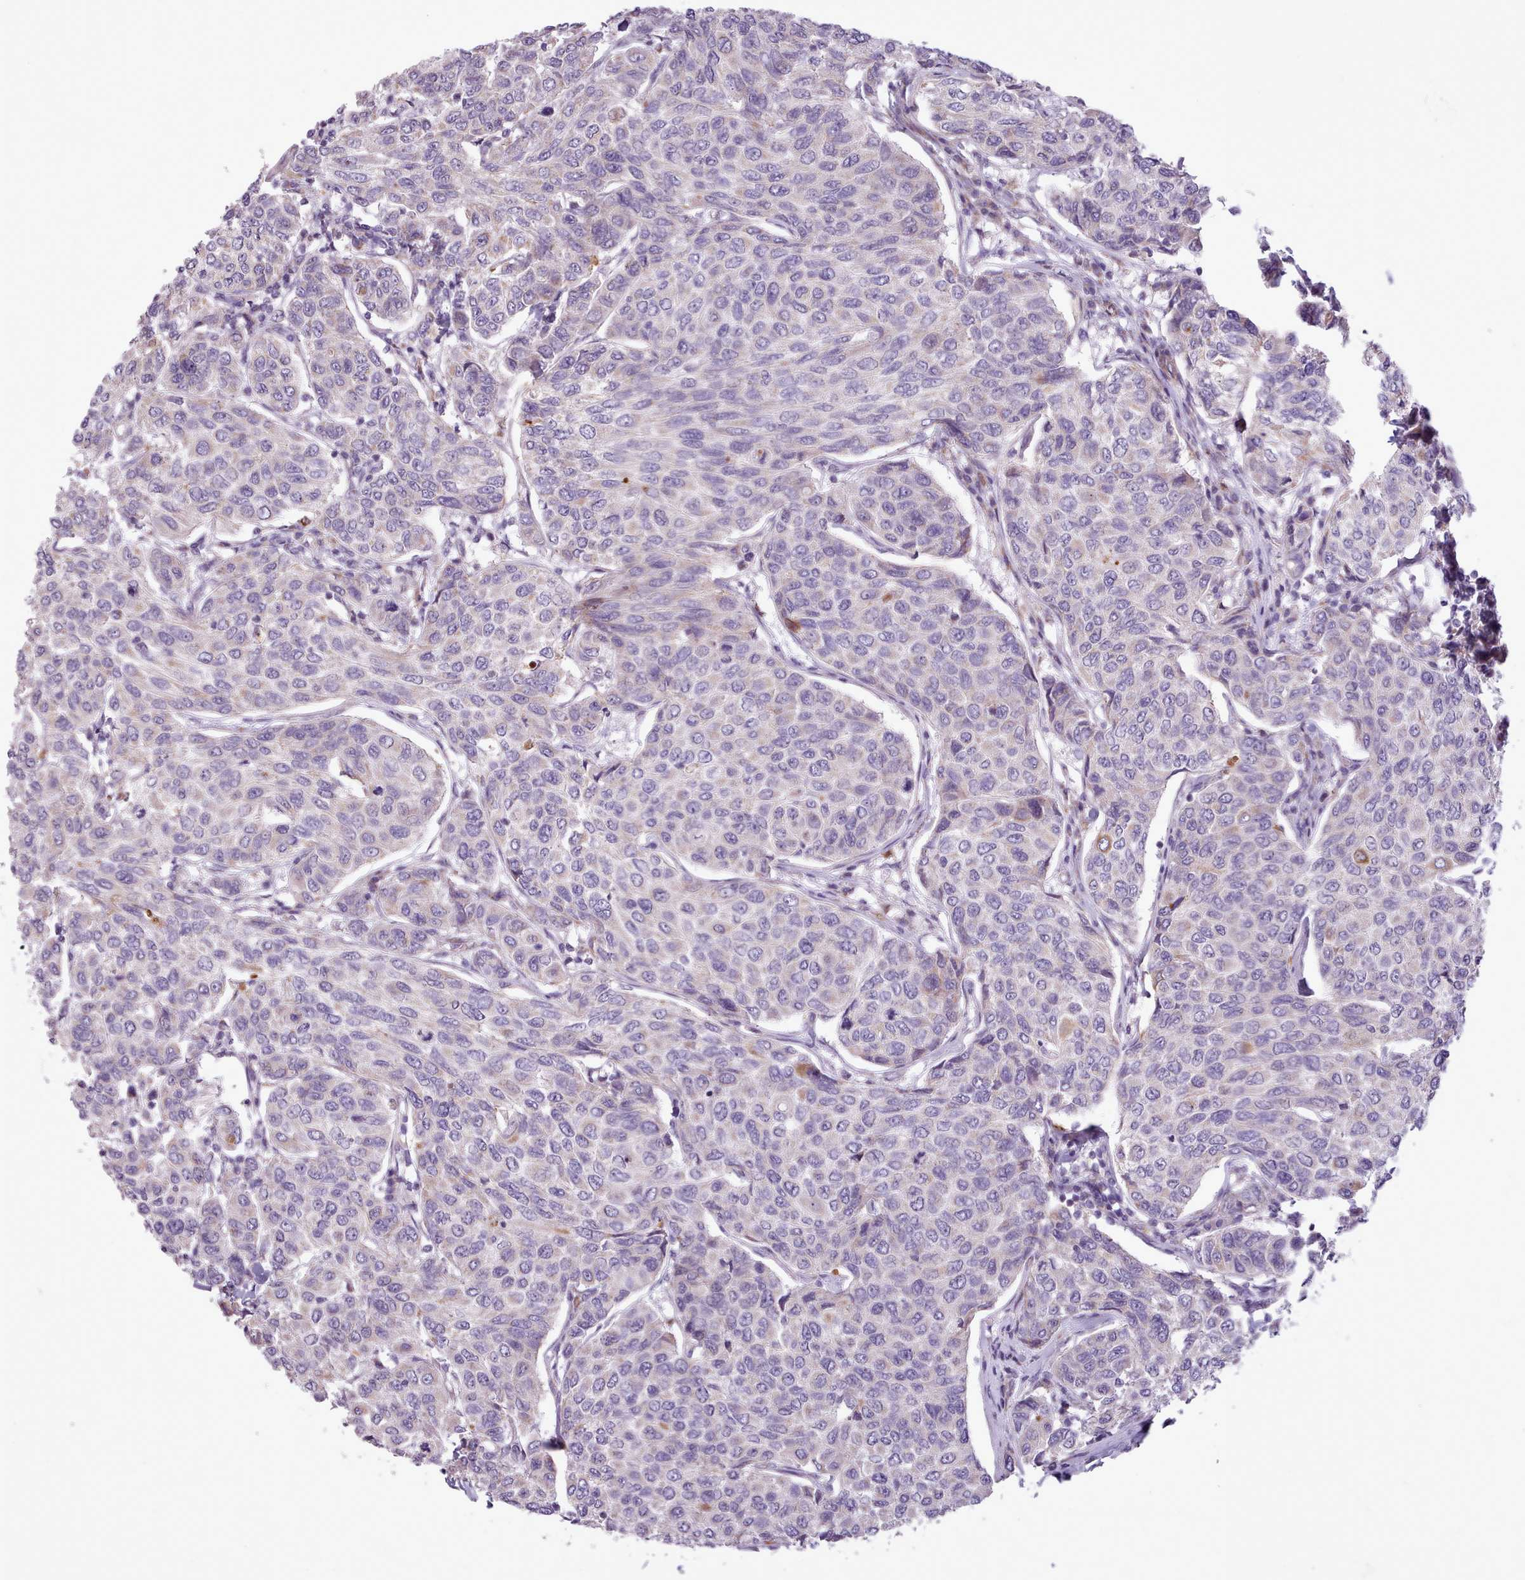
{"staining": {"intensity": "negative", "quantity": "none", "location": "none"}, "tissue": "breast cancer", "cell_type": "Tumor cells", "image_type": "cancer", "snomed": [{"axis": "morphology", "description": "Duct carcinoma"}, {"axis": "topography", "description": "Breast"}], "caption": "Breast cancer stained for a protein using immunohistochemistry (IHC) exhibits no positivity tumor cells.", "gene": "AVL9", "patient": {"sex": "female", "age": 55}}